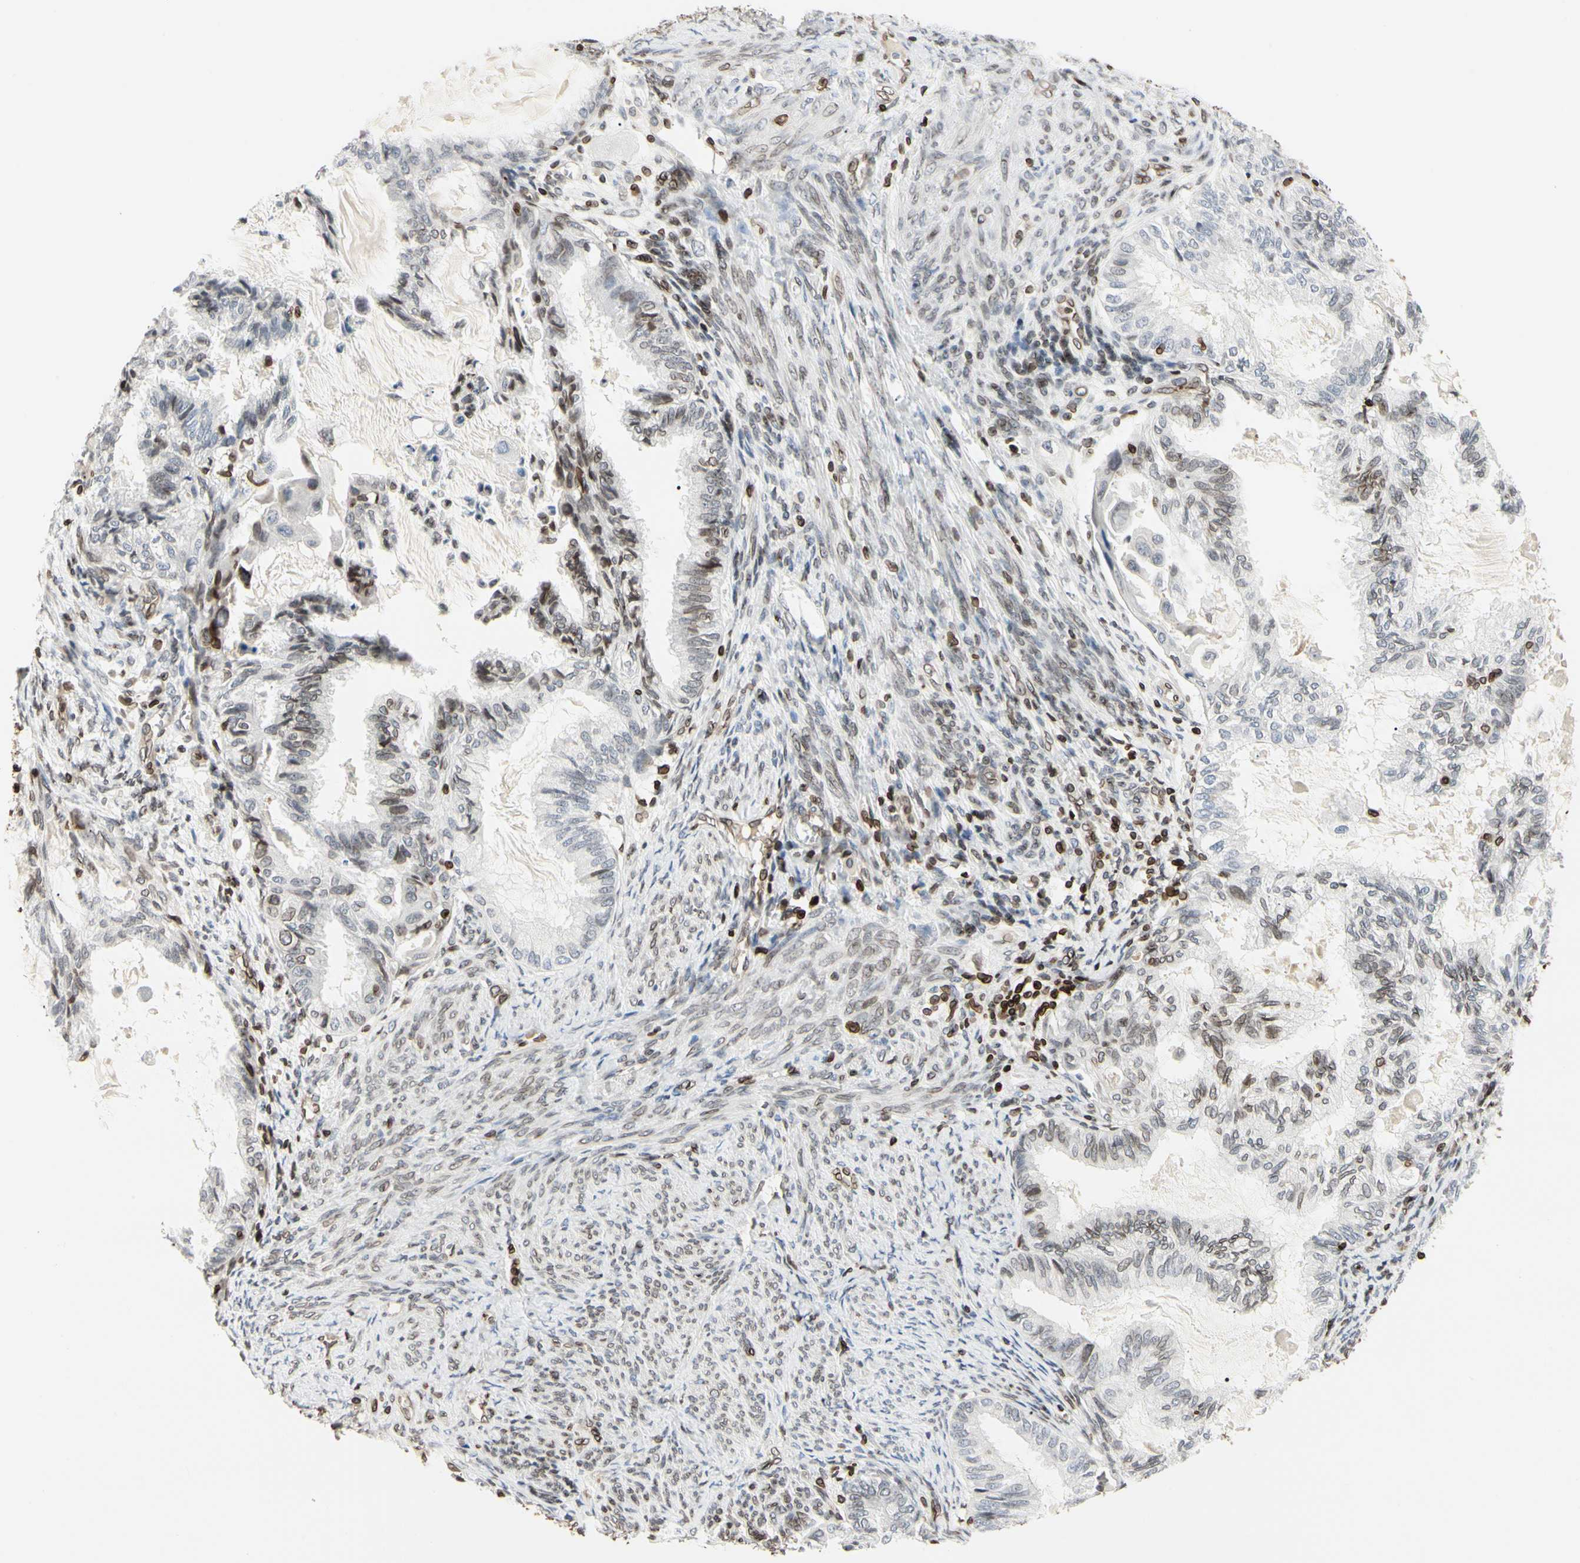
{"staining": {"intensity": "weak", "quantity": "25%-75%", "location": "nuclear"}, "tissue": "cervical cancer", "cell_type": "Tumor cells", "image_type": "cancer", "snomed": [{"axis": "morphology", "description": "Normal tissue, NOS"}, {"axis": "morphology", "description": "Adenocarcinoma, NOS"}, {"axis": "topography", "description": "Cervix"}, {"axis": "topography", "description": "Endometrium"}], "caption": "Immunohistochemistry (IHC) histopathology image of neoplastic tissue: cervical cancer (adenocarcinoma) stained using IHC reveals low levels of weak protein expression localized specifically in the nuclear of tumor cells, appearing as a nuclear brown color.", "gene": "TMPO", "patient": {"sex": "female", "age": 86}}